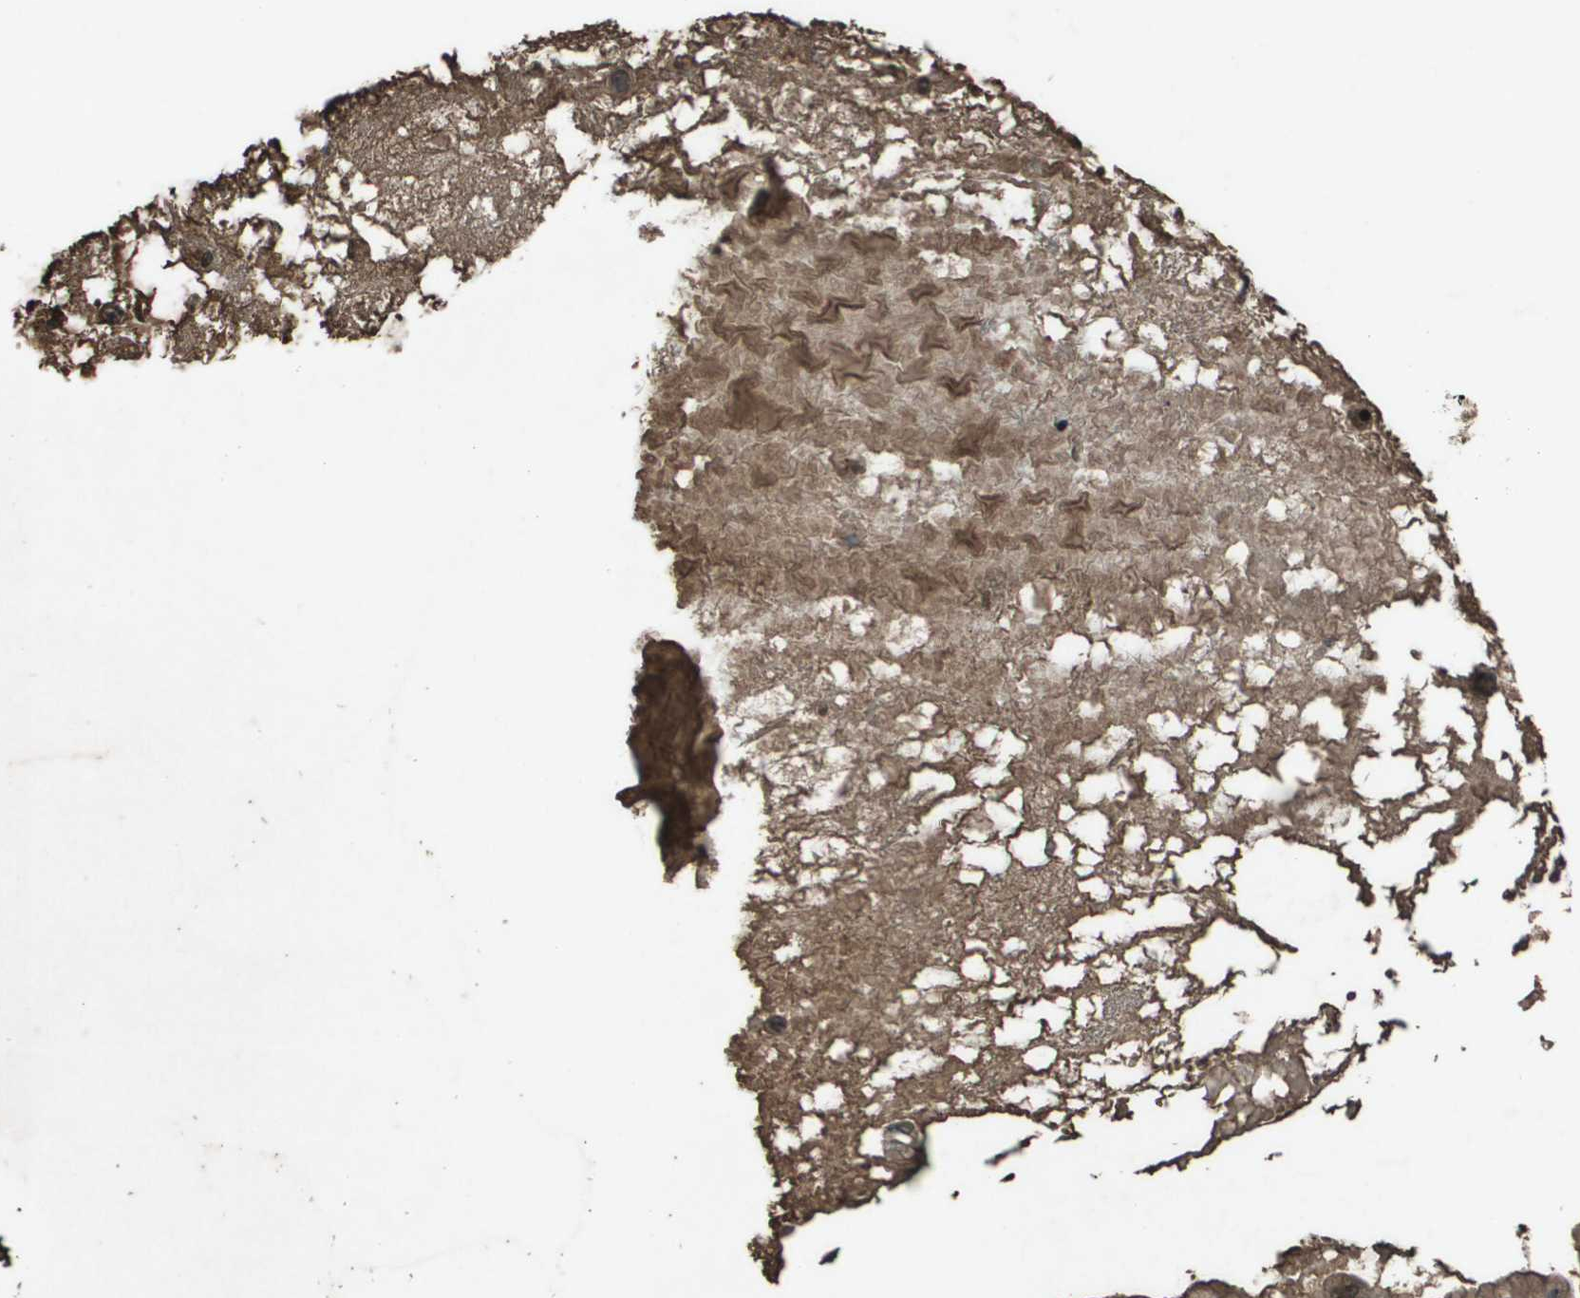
{"staining": {"intensity": "moderate", "quantity": ">75%", "location": "cytoplasmic/membranous,nuclear"}, "tissue": "ovarian cancer", "cell_type": "Tumor cells", "image_type": "cancer", "snomed": [{"axis": "morphology", "description": "Cystadenocarcinoma, mucinous, NOS"}, {"axis": "topography", "description": "Ovary"}], "caption": "Protein analysis of ovarian cancer tissue exhibits moderate cytoplasmic/membranous and nuclear expression in approximately >75% of tumor cells.", "gene": "CXCL12", "patient": {"sex": "female", "age": 80}}